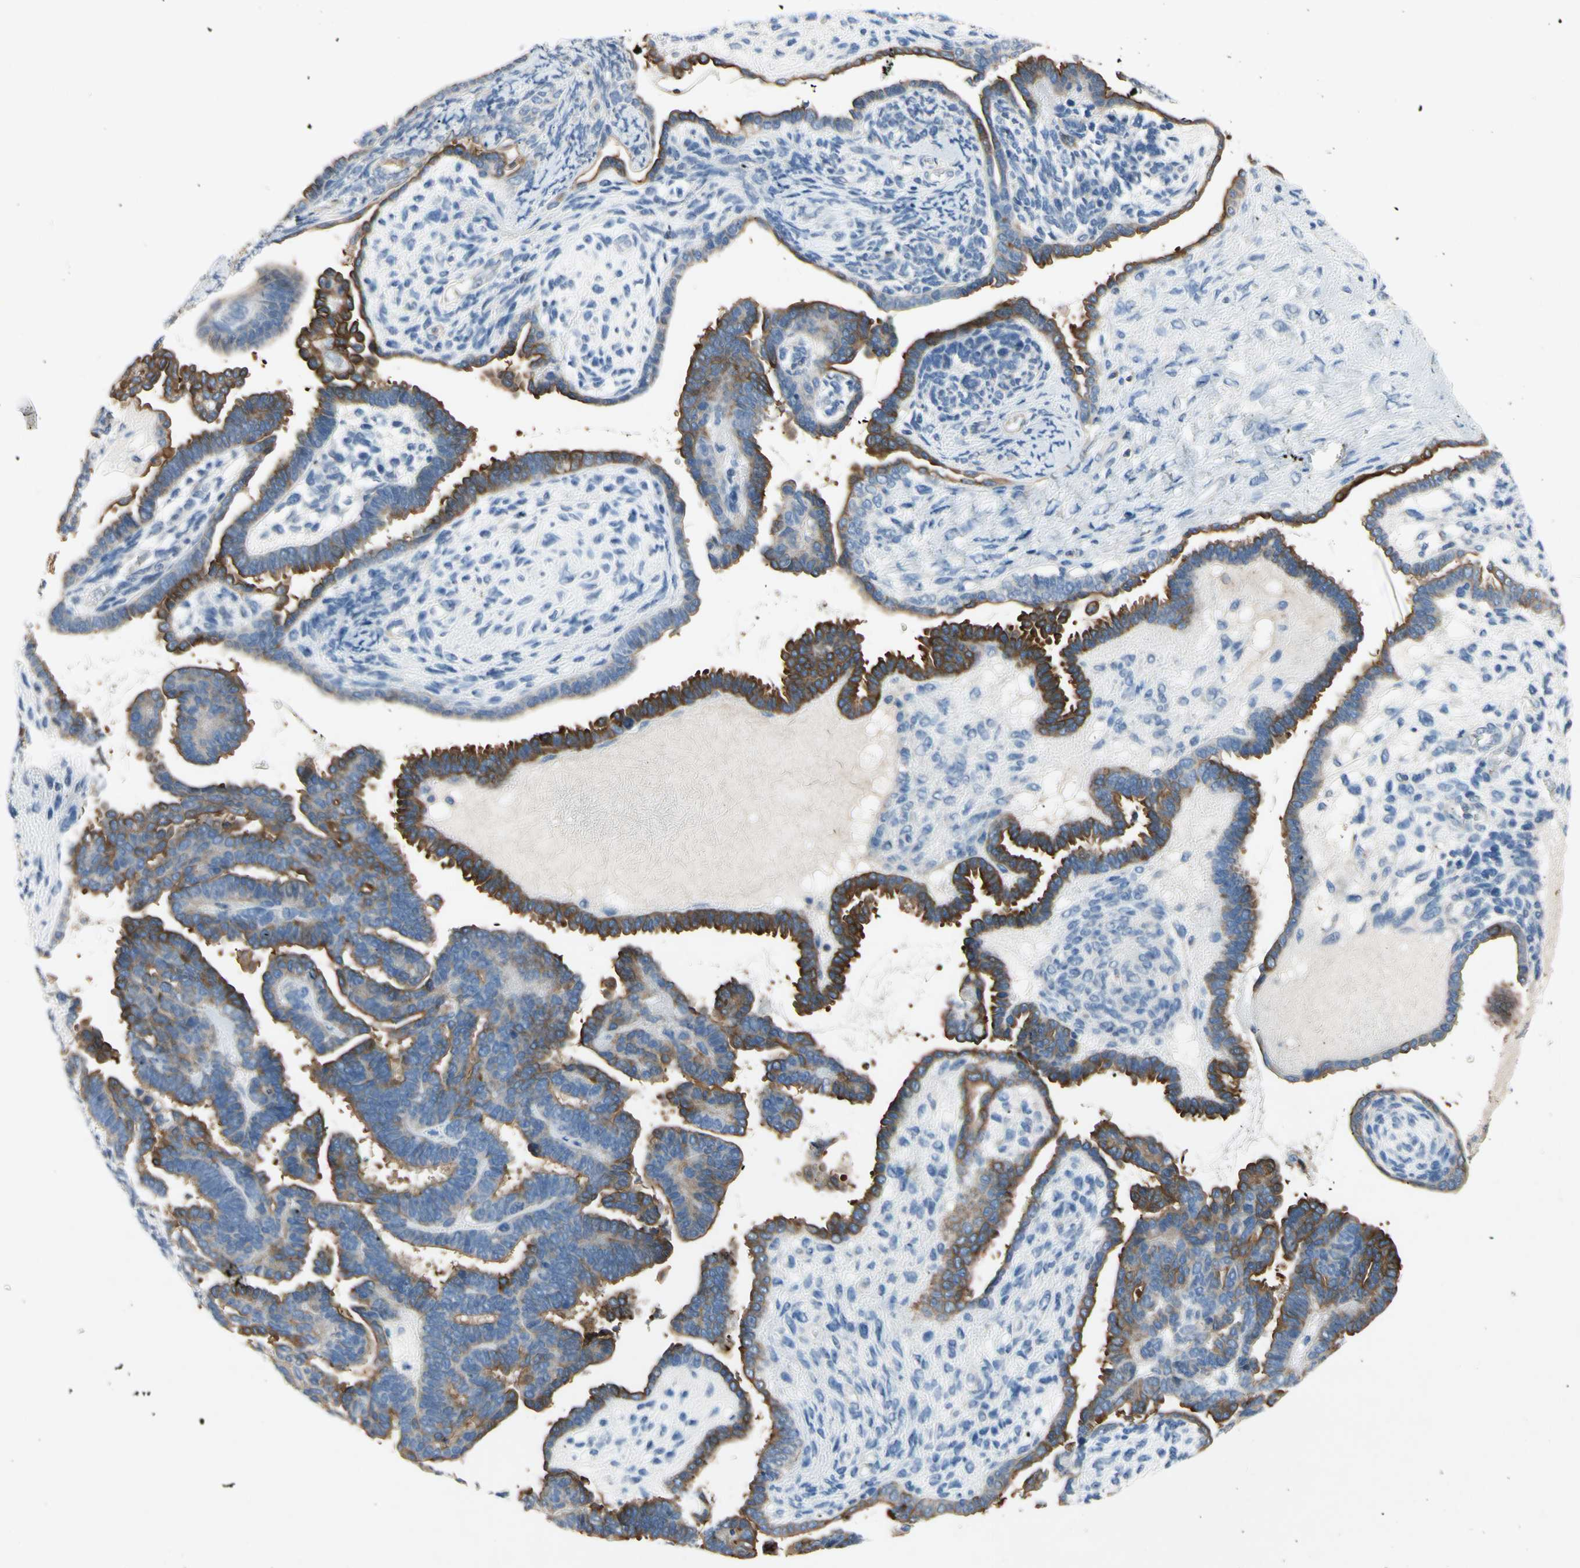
{"staining": {"intensity": "moderate", "quantity": ">75%", "location": "cytoplasmic/membranous"}, "tissue": "endometrial cancer", "cell_type": "Tumor cells", "image_type": "cancer", "snomed": [{"axis": "morphology", "description": "Neoplasm, malignant, NOS"}, {"axis": "topography", "description": "Endometrium"}], "caption": "Protein staining of endometrial cancer (malignant neoplasm) tissue reveals moderate cytoplasmic/membranous positivity in approximately >75% of tumor cells. The staining is performed using DAB (3,3'-diaminobenzidine) brown chromogen to label protein expression. The nuclei are counter-stained blue using hematoxylin.", "gene": "MUC1", "patient": {"sex": "female", "age": 74}}